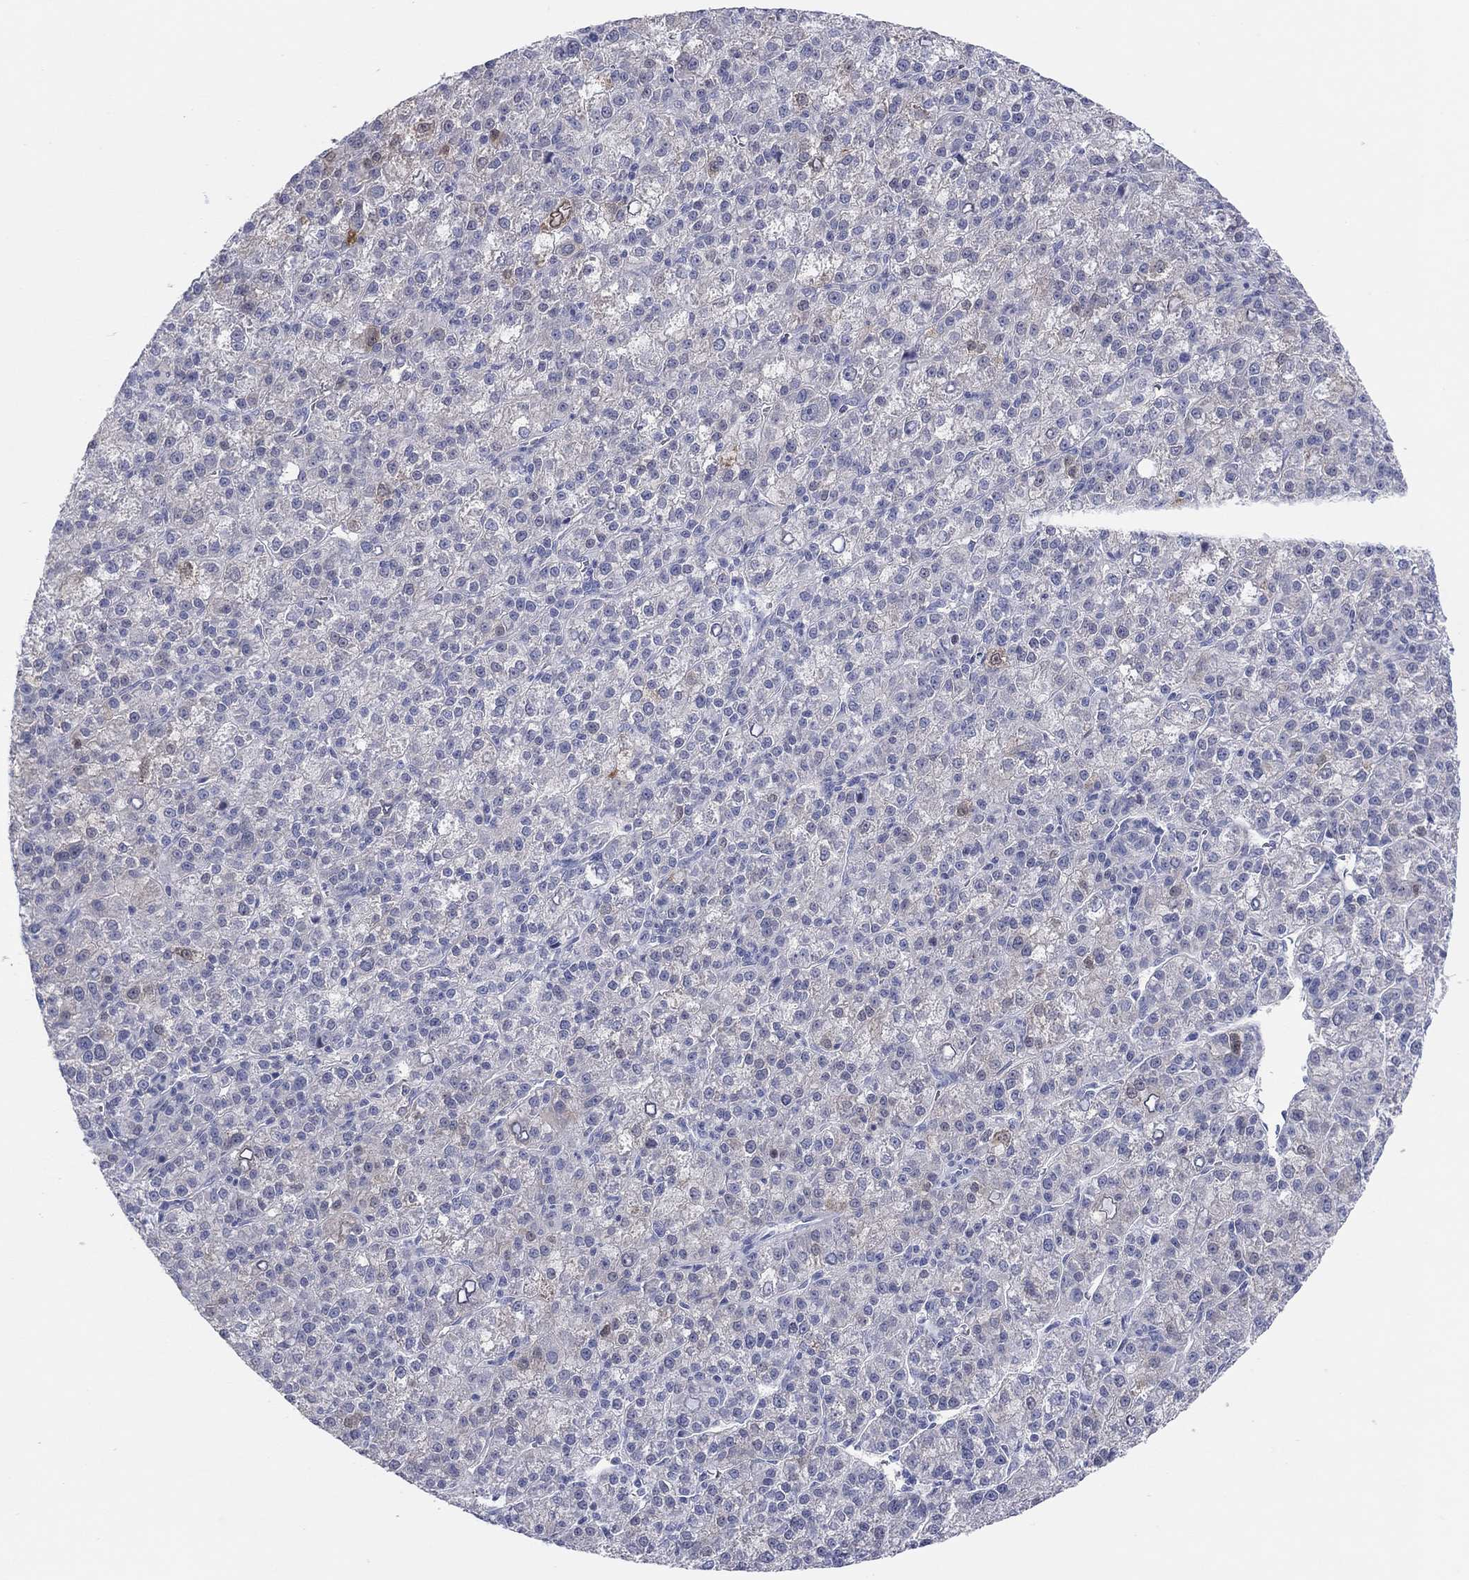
{"staining": {"intensity": "negative", "quantity": "none", "location": "none"}, "tissue": "liver cancer", "cell_type": "Tumor cells", "image_type": "cancer", "snomed": [{"axis": "morphology", "description": "Carcinoma, Hepatocellular, NOS"}, {"axis": "topography", "description": "Liver"}], "caption": "Tumor cells show no significant protein staining in liver hepatocellular carcinoma. Brightfield microscopy of immunohistochemistry stained with DAB (3,3'-diaminobenzidine) (brown) and hematoxylin (blue), captured at high magnification.", "gene": "CPNE6", "patient": {"sex": "female", "age": 60}}